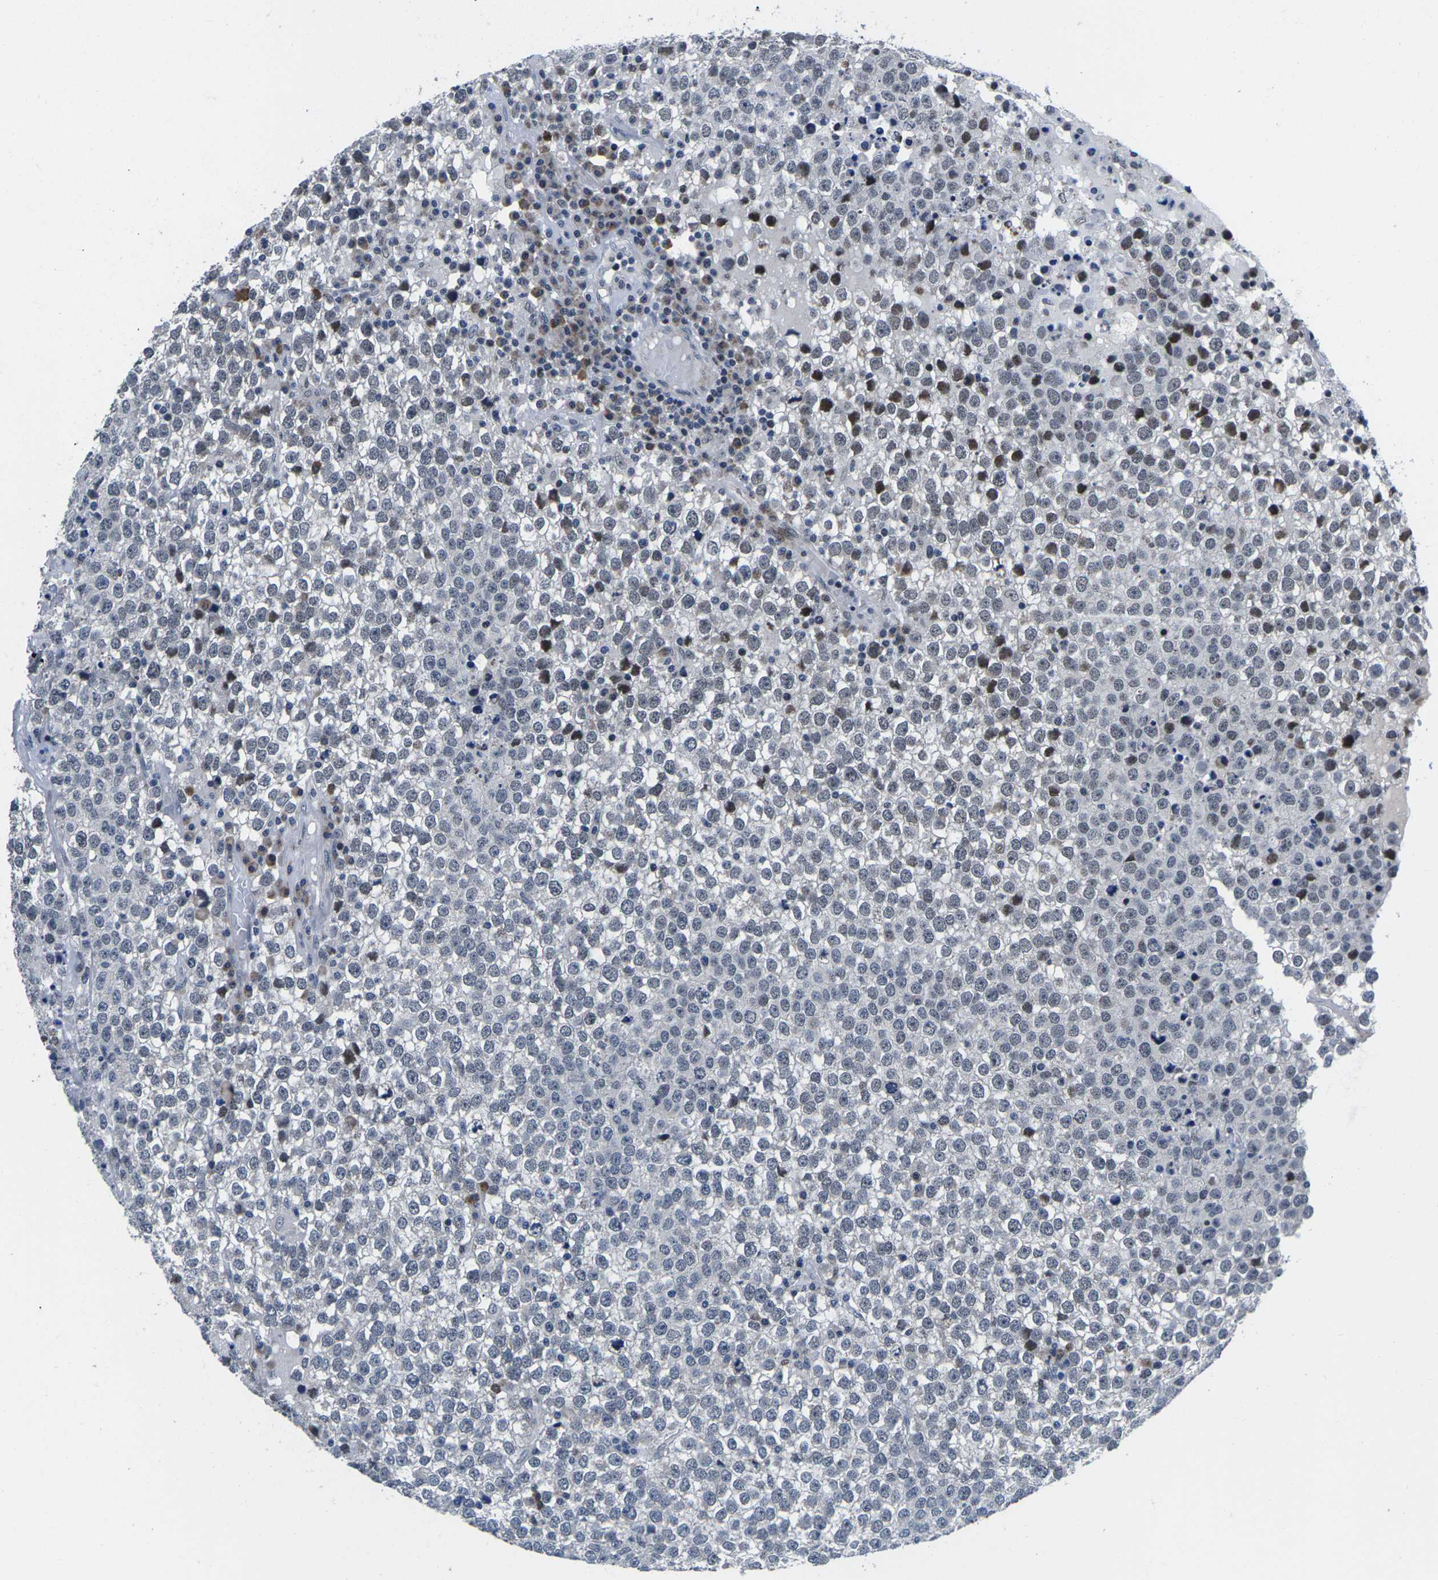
{"staining": {"intensity": "strong", "quantity": "<25%", "location": "nuclear"}, "tissue": "testis cancer", "cell_type": "Tumor cells", "image_type": "cancer", "snomed": [{"axis": "morphology", "description": "Seminoma, NOS"}, {"axis": "topography", "description": "Testis"}], "caption": "There is medium levels of strong nuclear staining in tumor cells of seminoma (testis), as demonstrated by immunohistochemical staining (brown color).", "gene": "CDC73", "patient": {"sex": "male", "age": 65}}